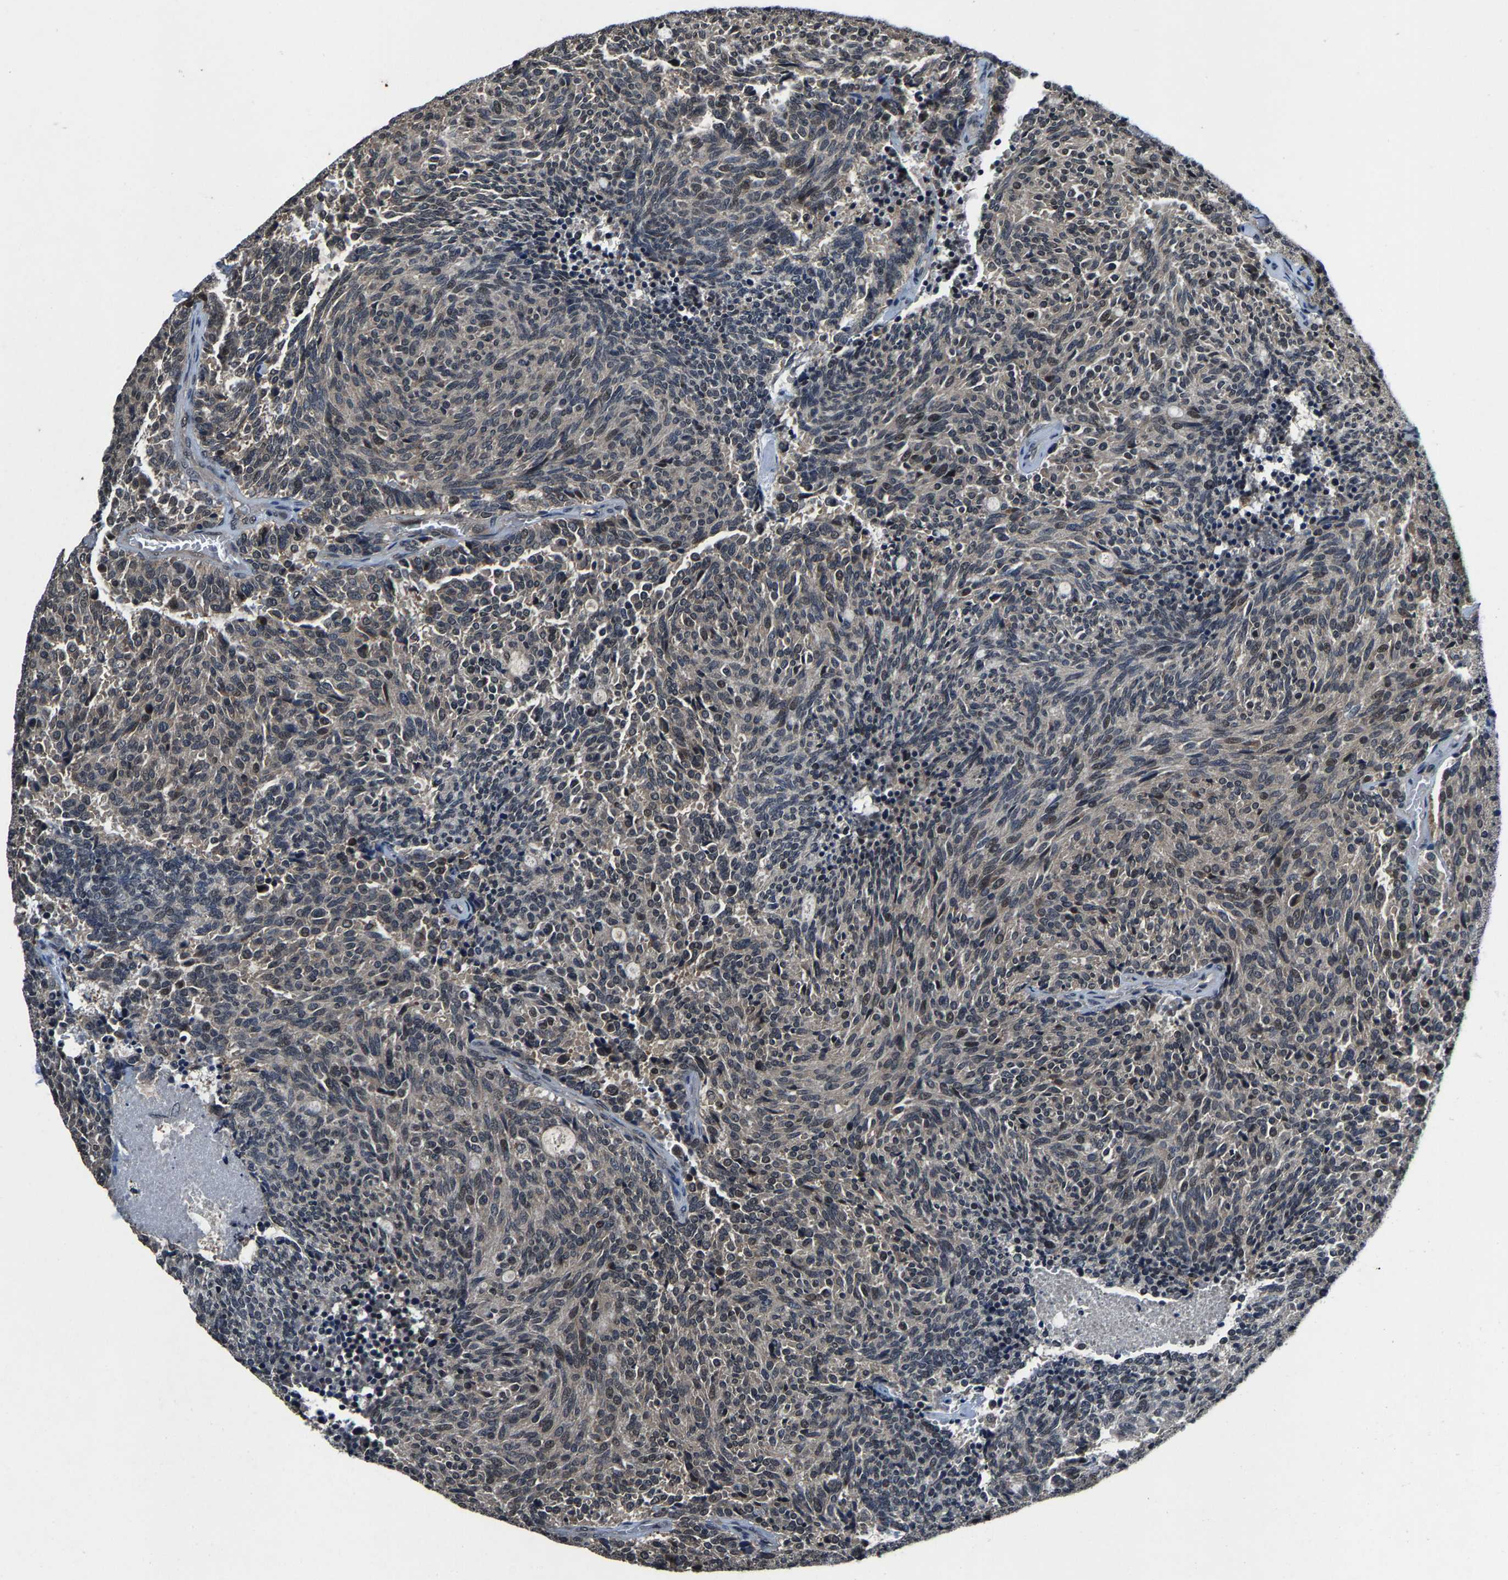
{"staining": {"intensity": "weak", "quantity": "<25%", "location": "nuclear"}, "tissue": "carcinoid", "cell_type": "Tumor cells", "image_type": "cancer", "snomed": [{"axis": "morphology", "description": "Carcinoid, malignant, NOS"}, {"axis": "topography", "description": "Pancreas"}], "caption": "Immunohistochemical staining of carcinoid (malignant) displays no significant staining in tumor cells.", "gene": "HUWE1", "patient": {"sex": "female", "age": 54}}